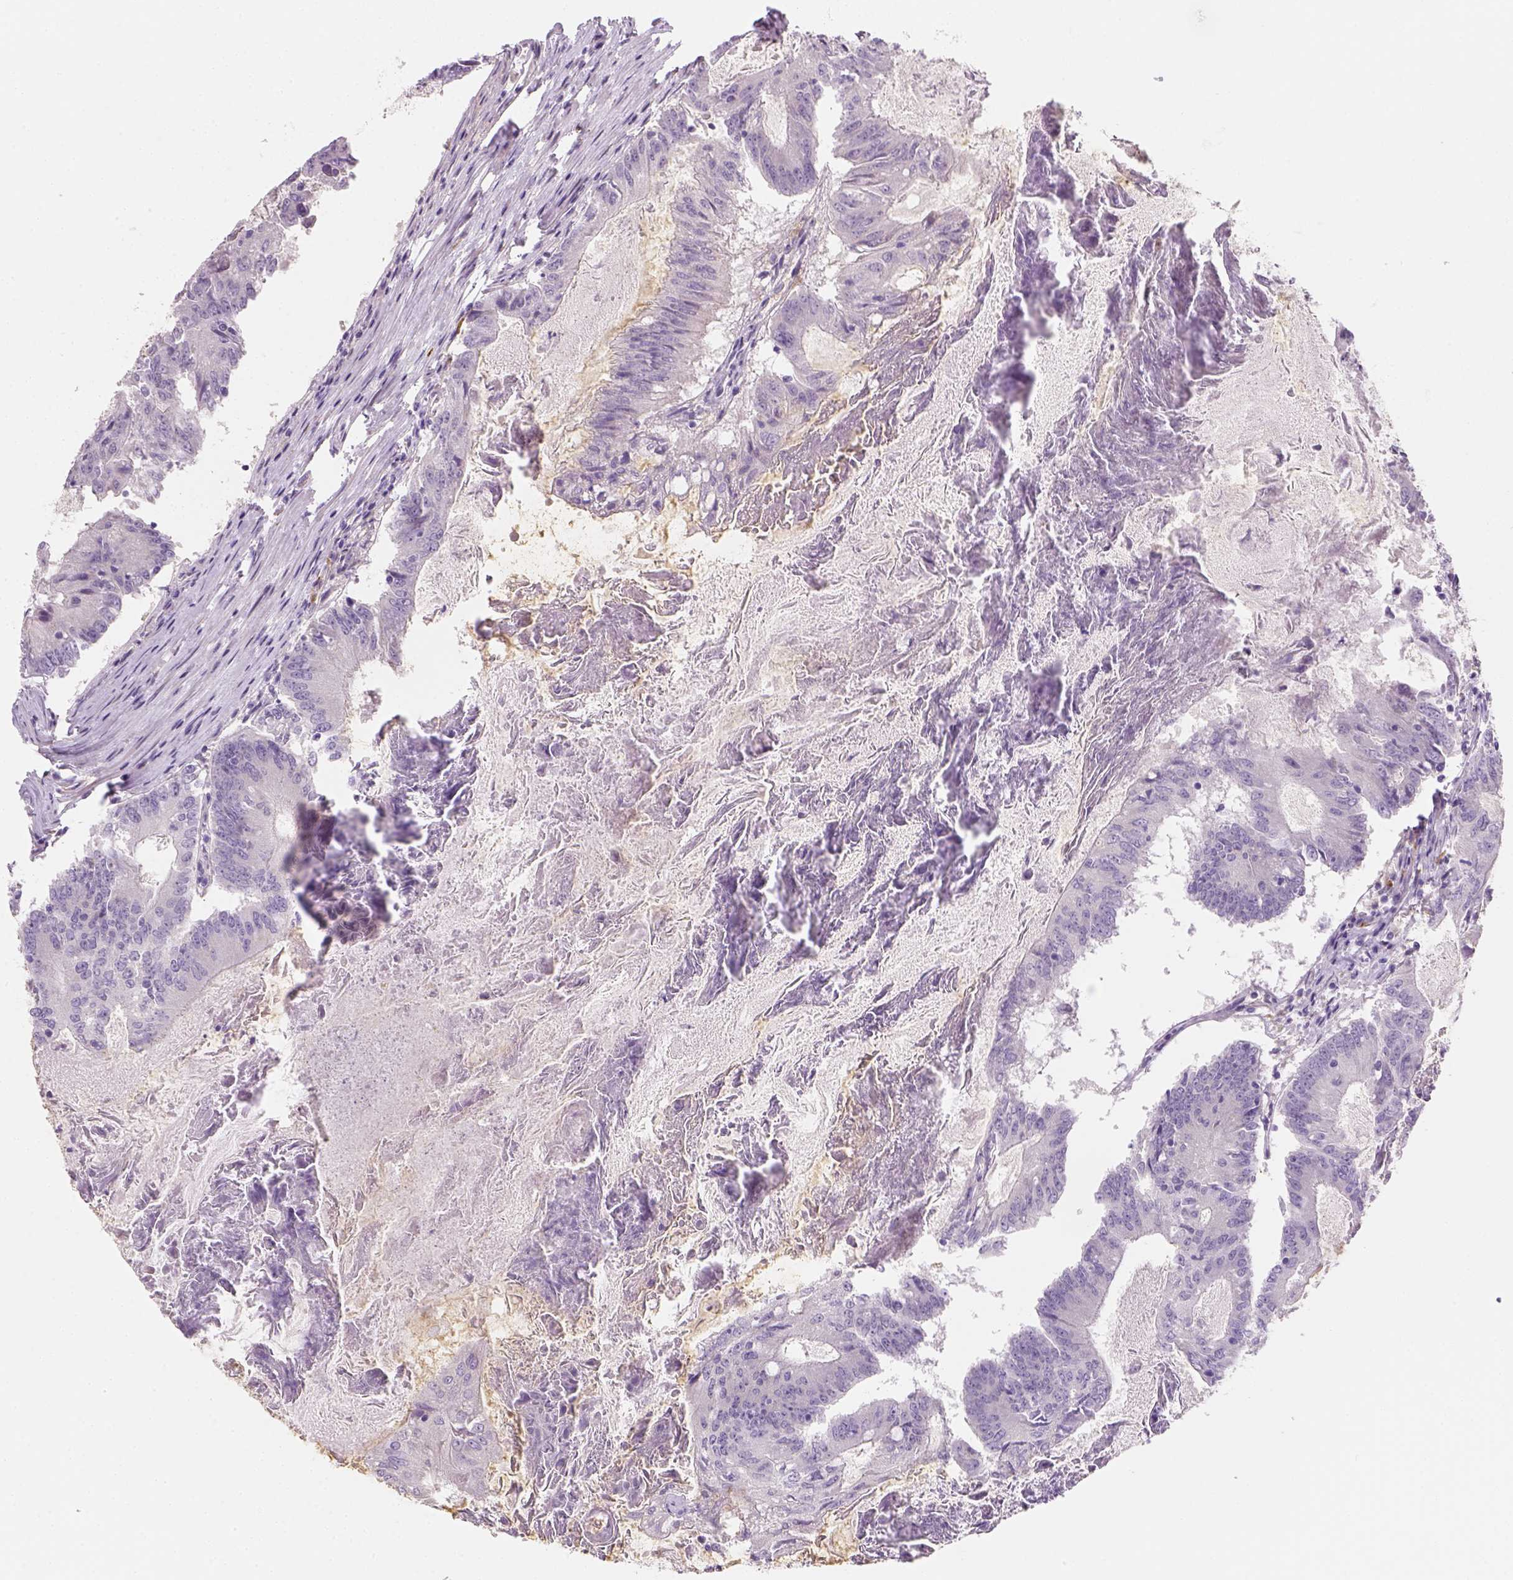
{"staining": {"intensity": "negative", "quantity": "none", "location": "none"}, "tissue": "colorectal cancer", "cell_type": "Tumor cells", "image_type": "cancer", "snomed": [{"axis": "morphology", "description": "Adenocarcinoma, NOS"}, {"axis": "topography", "description": "Colon"}], "caption": "Tumor cells are negative for brown protein staining in adenocarcinoma (colorectal). (Stains: DAB (3,3'-diaminobenzidine) IHC with hematoxylin counter stain, Microscopy: brightfield microscopy at high magnification).", "gene": "CACNB1", "patient": {"sex": "female", "age": 70}}